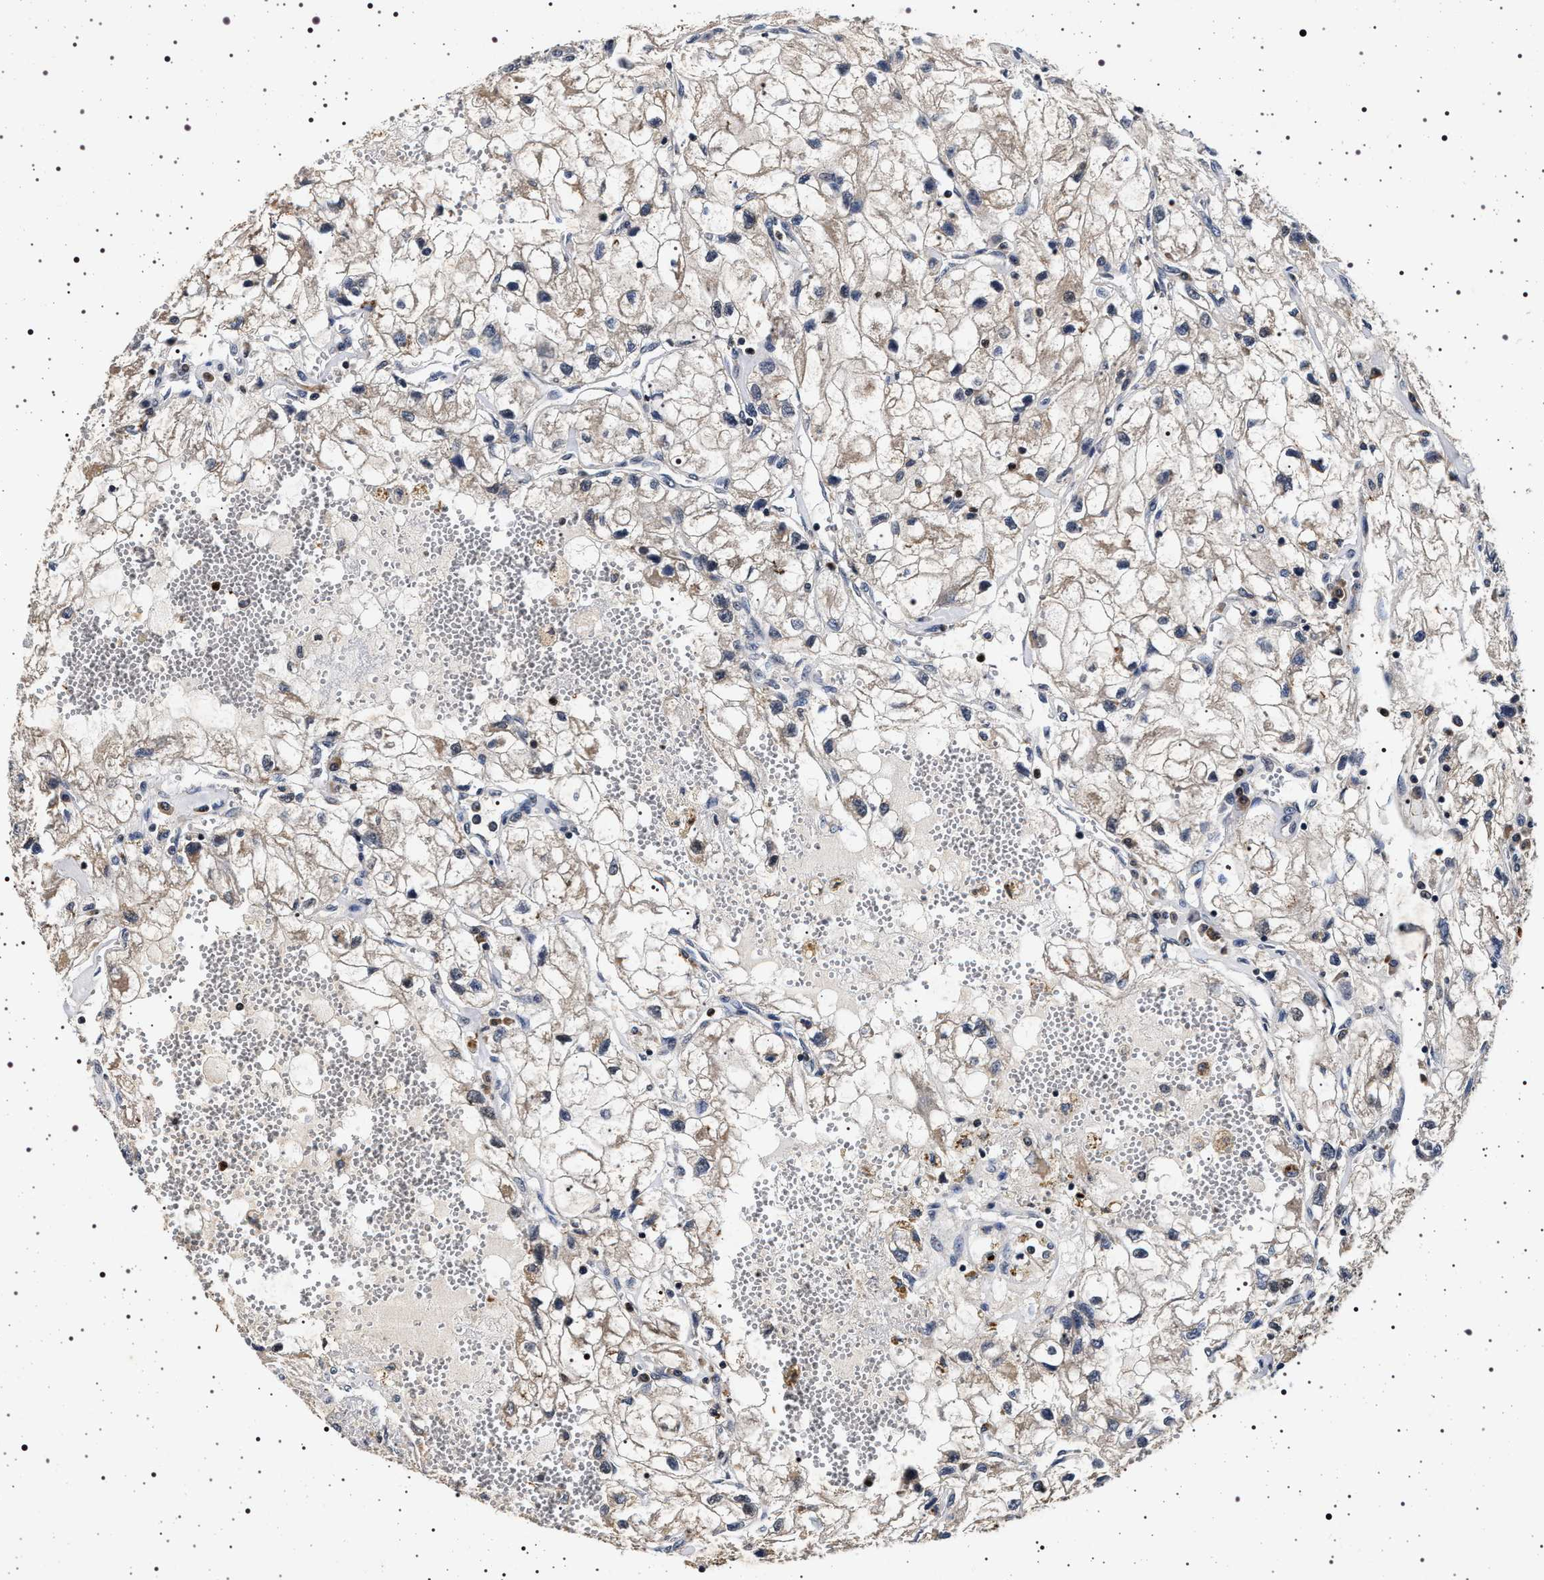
{"staining": {"intensity": "negative", "quantity": "none", "location": "none"}, "tissue": "renal cancer", "cell_type": "Tumor cells", "image_type": "cancer", "snomed": [{"axis": "morphology", "description": "Adenocarcinoma, NOS"}, {"axis": "topography", "description": "Kidney"}], "caption": "Tumor cells show no significant positivity in renal cancer (adenocarcinoma).", "gene": "CDKN1B", "patient": {"sex": "female", "age": 70}}